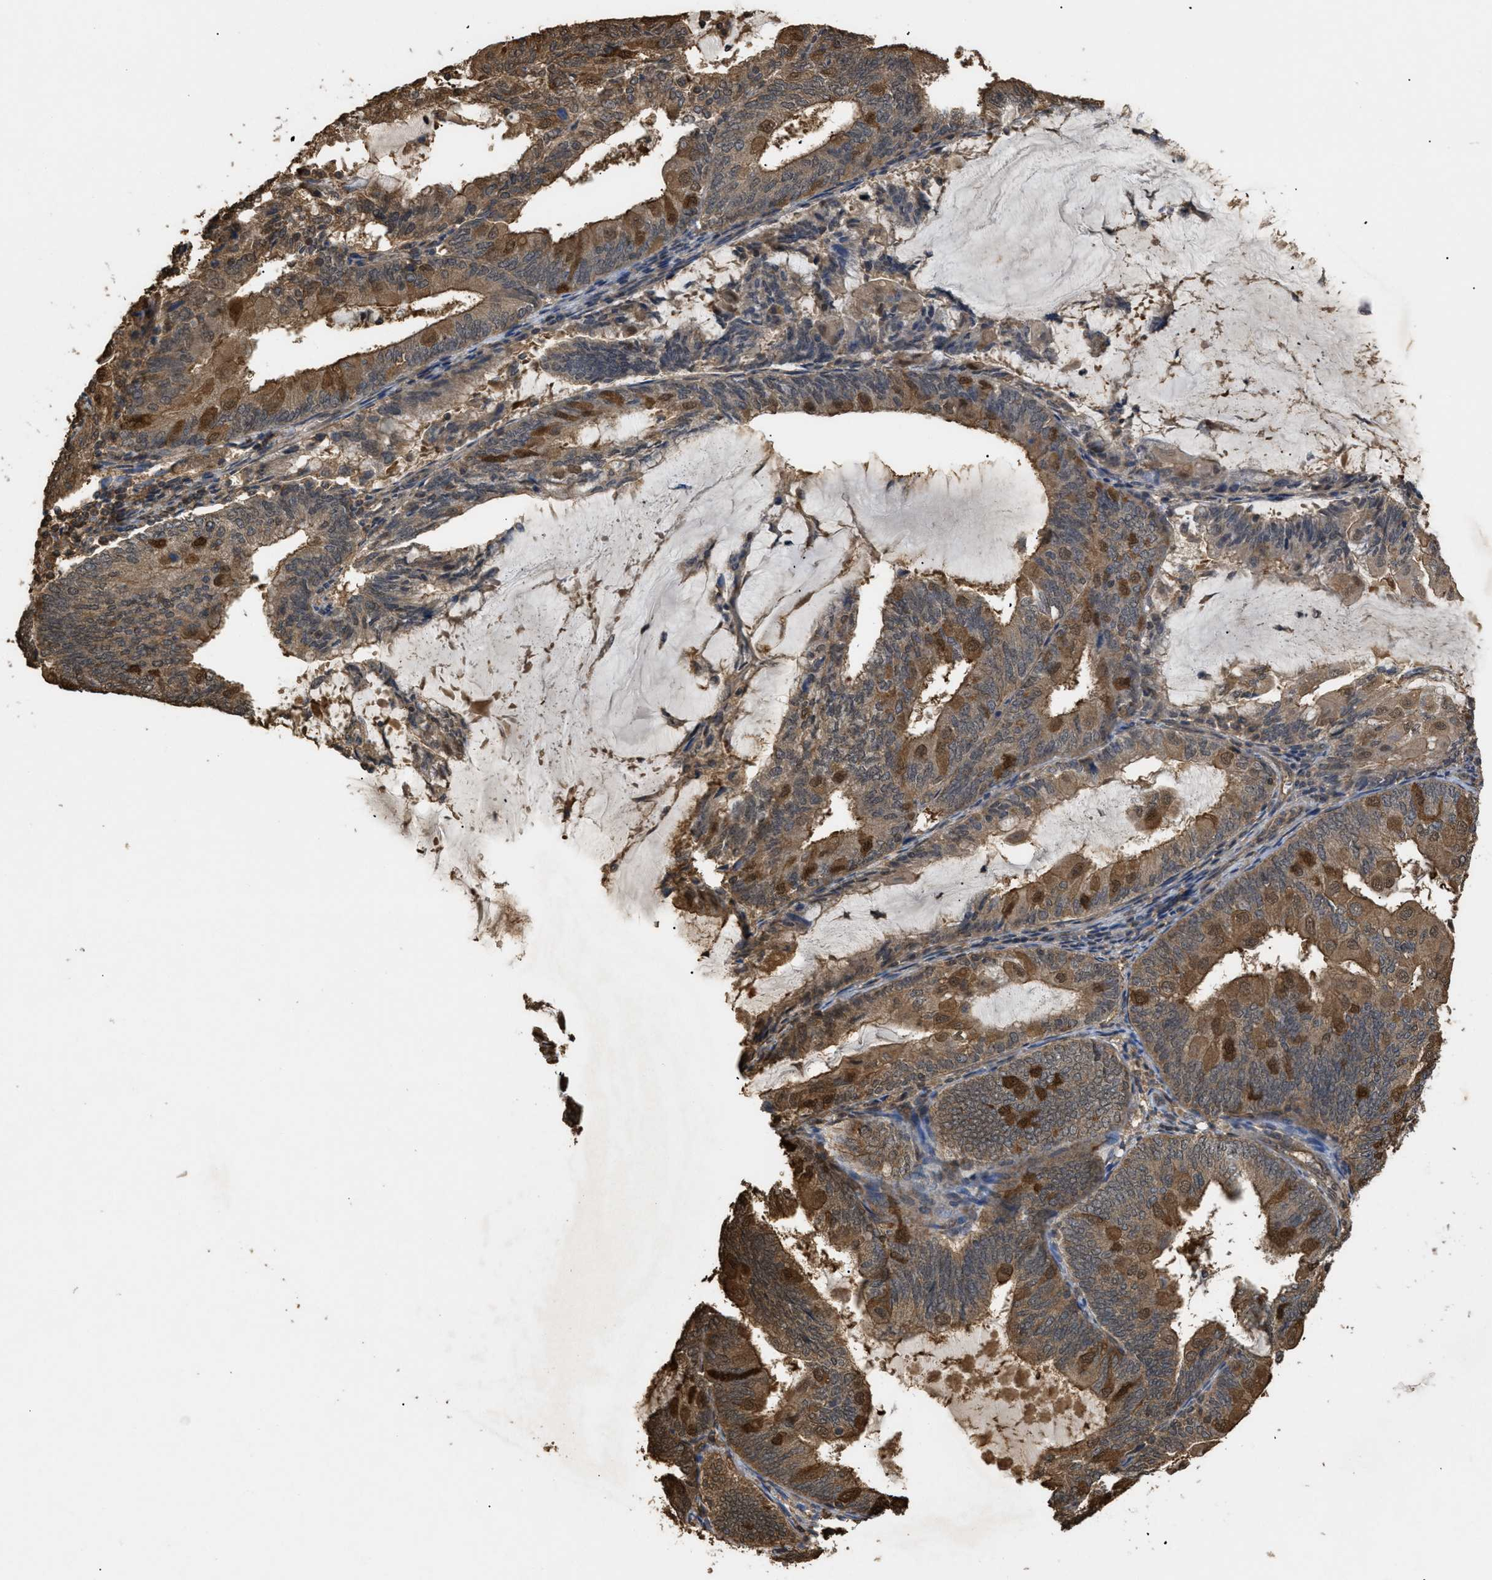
{"staining": {"intensity": "moderate", "quantity": ">75%", "location": "cytoplasmic/membranous"}, "tissue": "endometrial cancer", "cell_type": "Tumor cells", "image_type": "cancer", "snomed": [{"axis": "morphology", "description": "Adenocarcinoma, NOS"}, {"axis": "topography", "description": "Endometrium"}], "caption": "Human adenocarcinoma (endometrial) stained with a brown dye exhibits moderate cytoplasmic/membranous positive staining in approximately >75% of tumor cells.", "gene": "CALM1", "patient": {"sex": "female", "age": 81}}